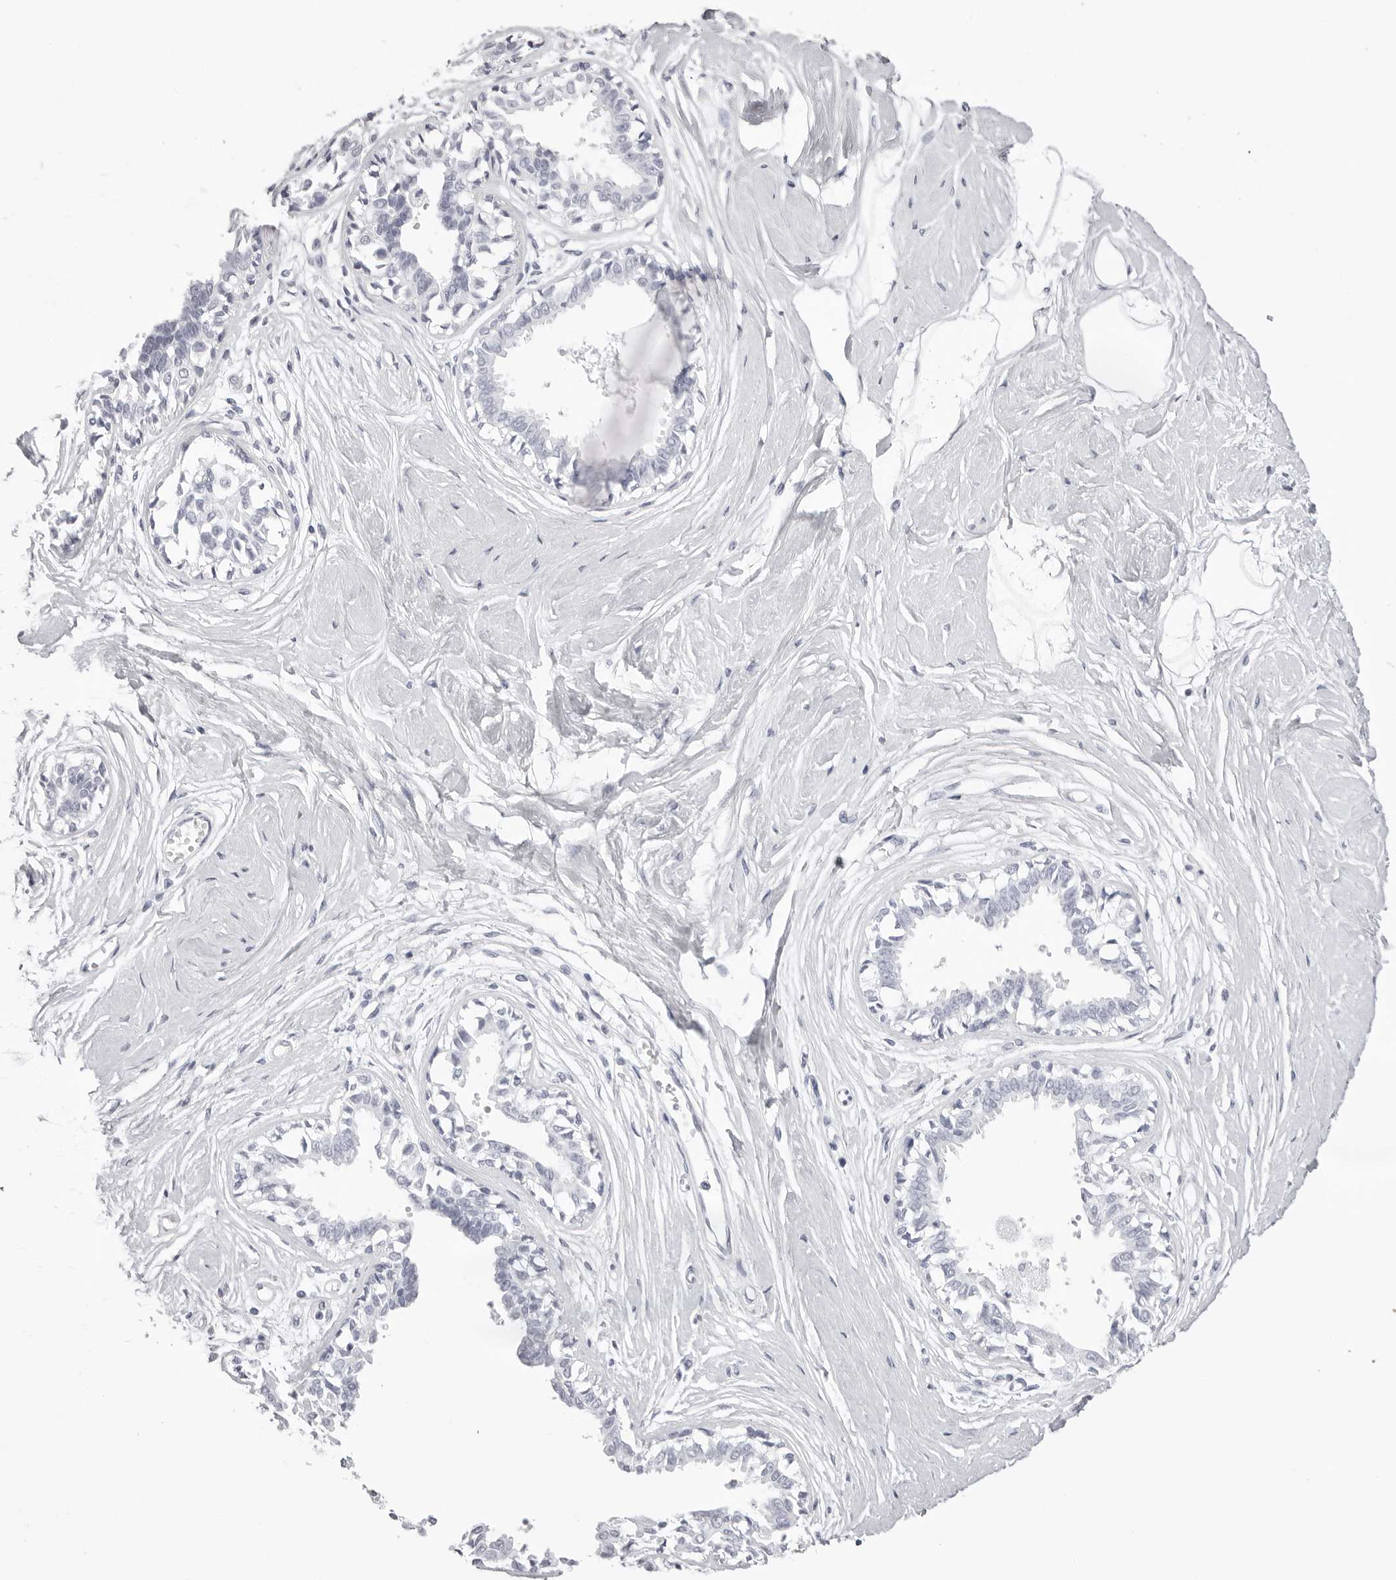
{"staining": {"intensity": "negative", "quantity": "none", "location": "none"}, "tissue": "breast", "cell_type": "Adipocytes", "image_type": "normal", "snomed": [{"axis": "morphology", "description": "Normal tissue, NOS"}, {"axis": "topography", "description": "Breast"}], "caption": "Breast stained for a protein using immunohistochemistry (IHC) shows no expression adipocytes.", "gene": "RHO", "patient": {"sex": "female", "age": 45}}